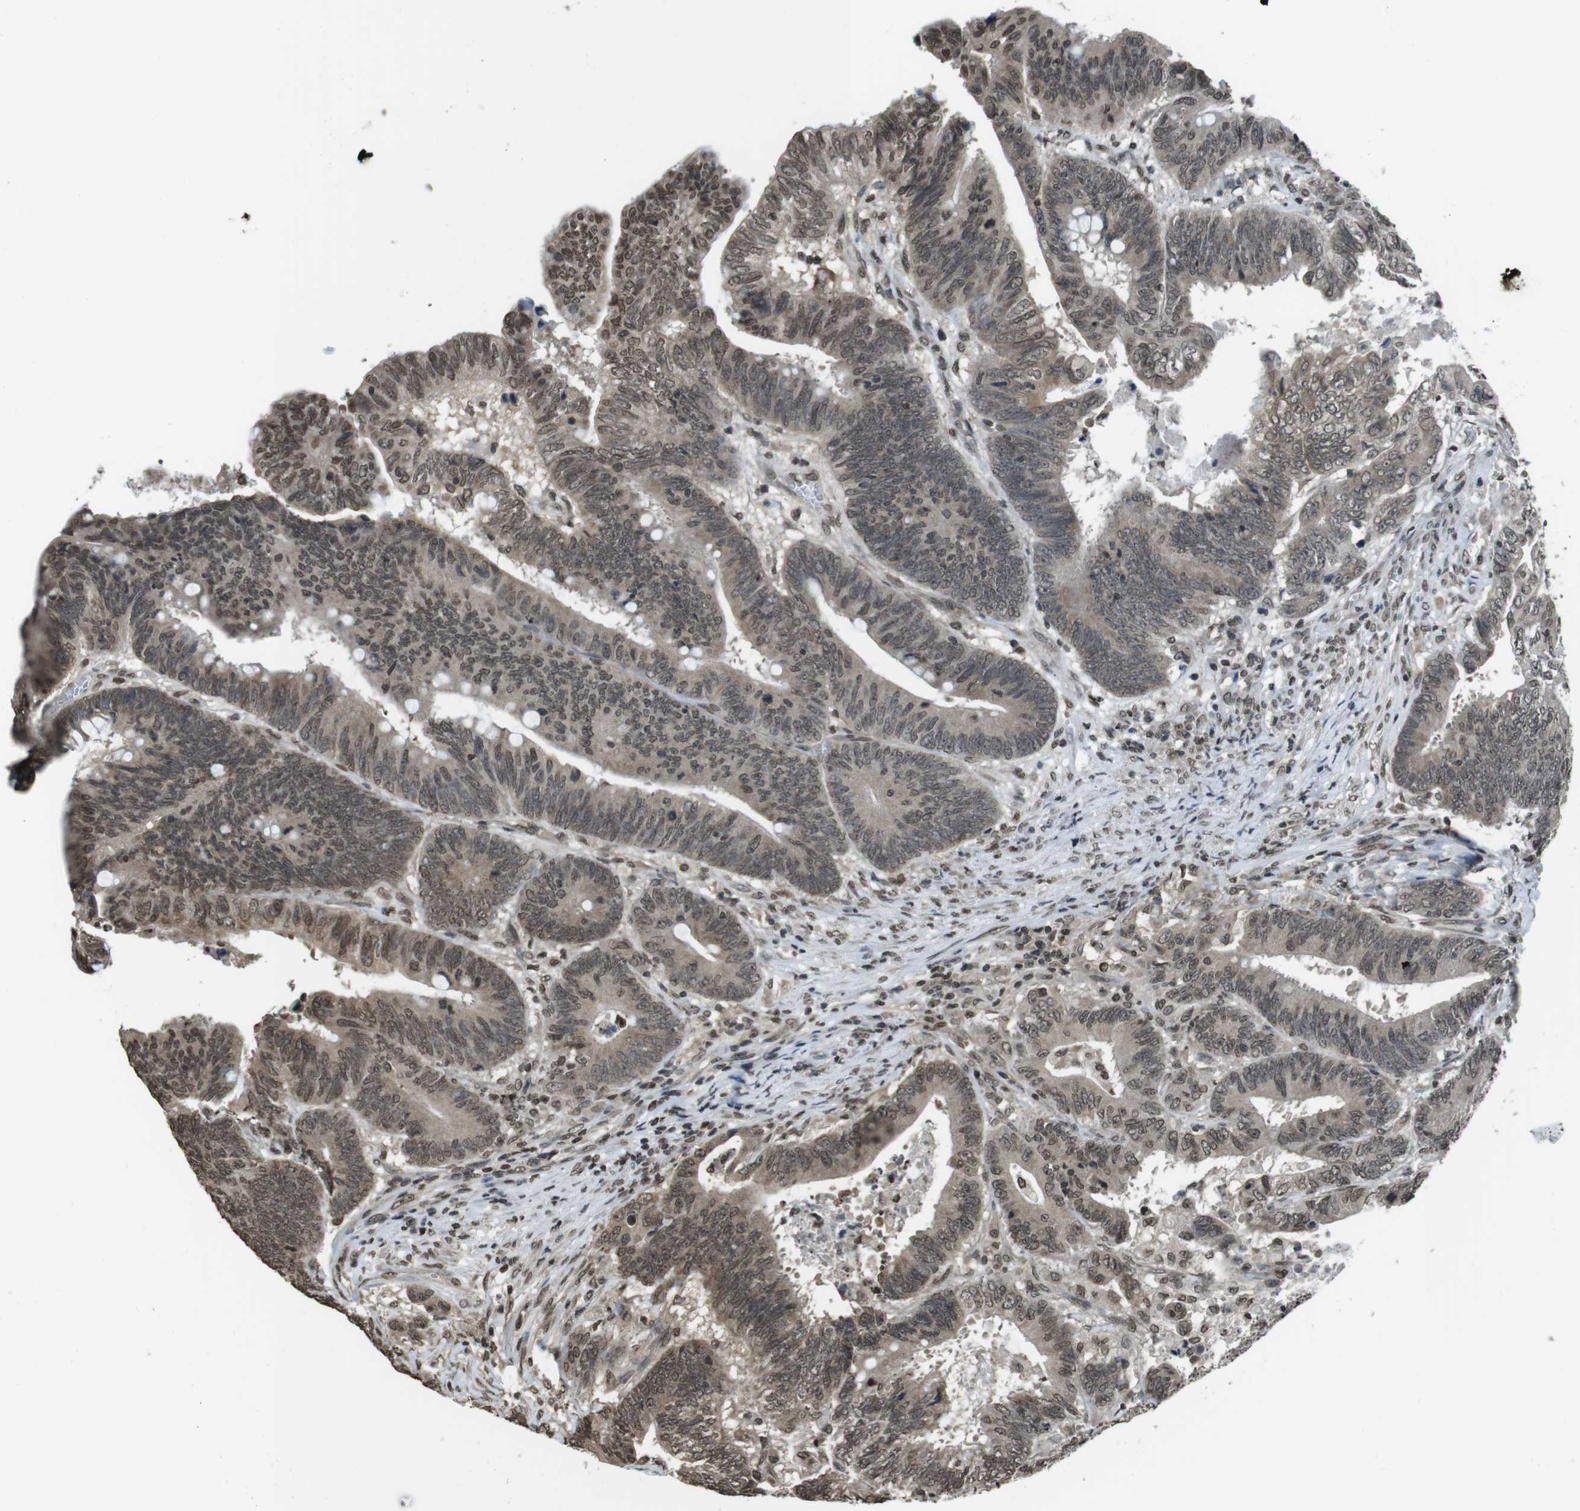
{"staining": {"intensity": "weak", "quantity": "25%-75%", "location": "nuclear"}, "tissue": "colorectal cancer", "cell_type": "Tumor cells", "image_type": "cancer", "snomed": [{"axis": "morphology", "description": "Adenocarcinoma, NOS"}, {"axis": "topography", "description": "Colon"}], "caption": "This is a histology image of IHC staining of colorectal cancer (adenocarcinoma), which shows weak positivity in the nuclear of tumor cells.", "gene": "MAF", "patient": {"sex": "male", "age": 45}}